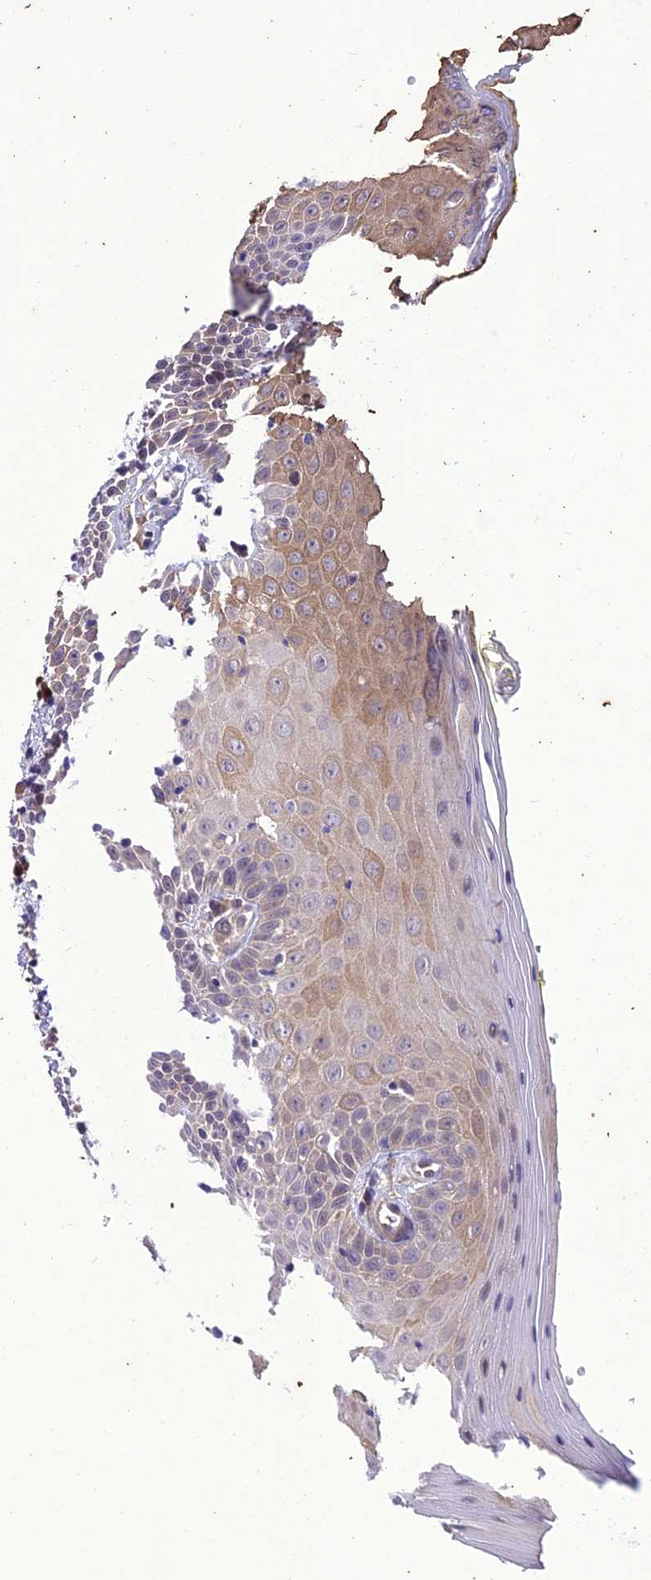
{"staining": {"intensity": "moderate", "quantity": ">75%", "location": "cytoplasmic/membranous"}, "tissue": "oral mucosa", "cell_type": "Squamous epithelial cells", "image_type": "normal", "snomed": [{"axis": "morphology", "description": "Normal tissue, NOS"}, {"axis": "morphology", "description": "Squamous cell carcinoma, NOS"}, {"axis": "topography", "description": "Oral tissue"}, {"axis": "topography", "description": "Head-Neck"}], "caption": "IHC photomicrograph of normal oral mucosa stained for a protein (brown), which displays medium levels of moderate cytoplasmic/membranous staining in approximately >75% of squamous epithelial cells.", "gene": "BORCS6", "patient": {"sex": "female", "age": 70}}